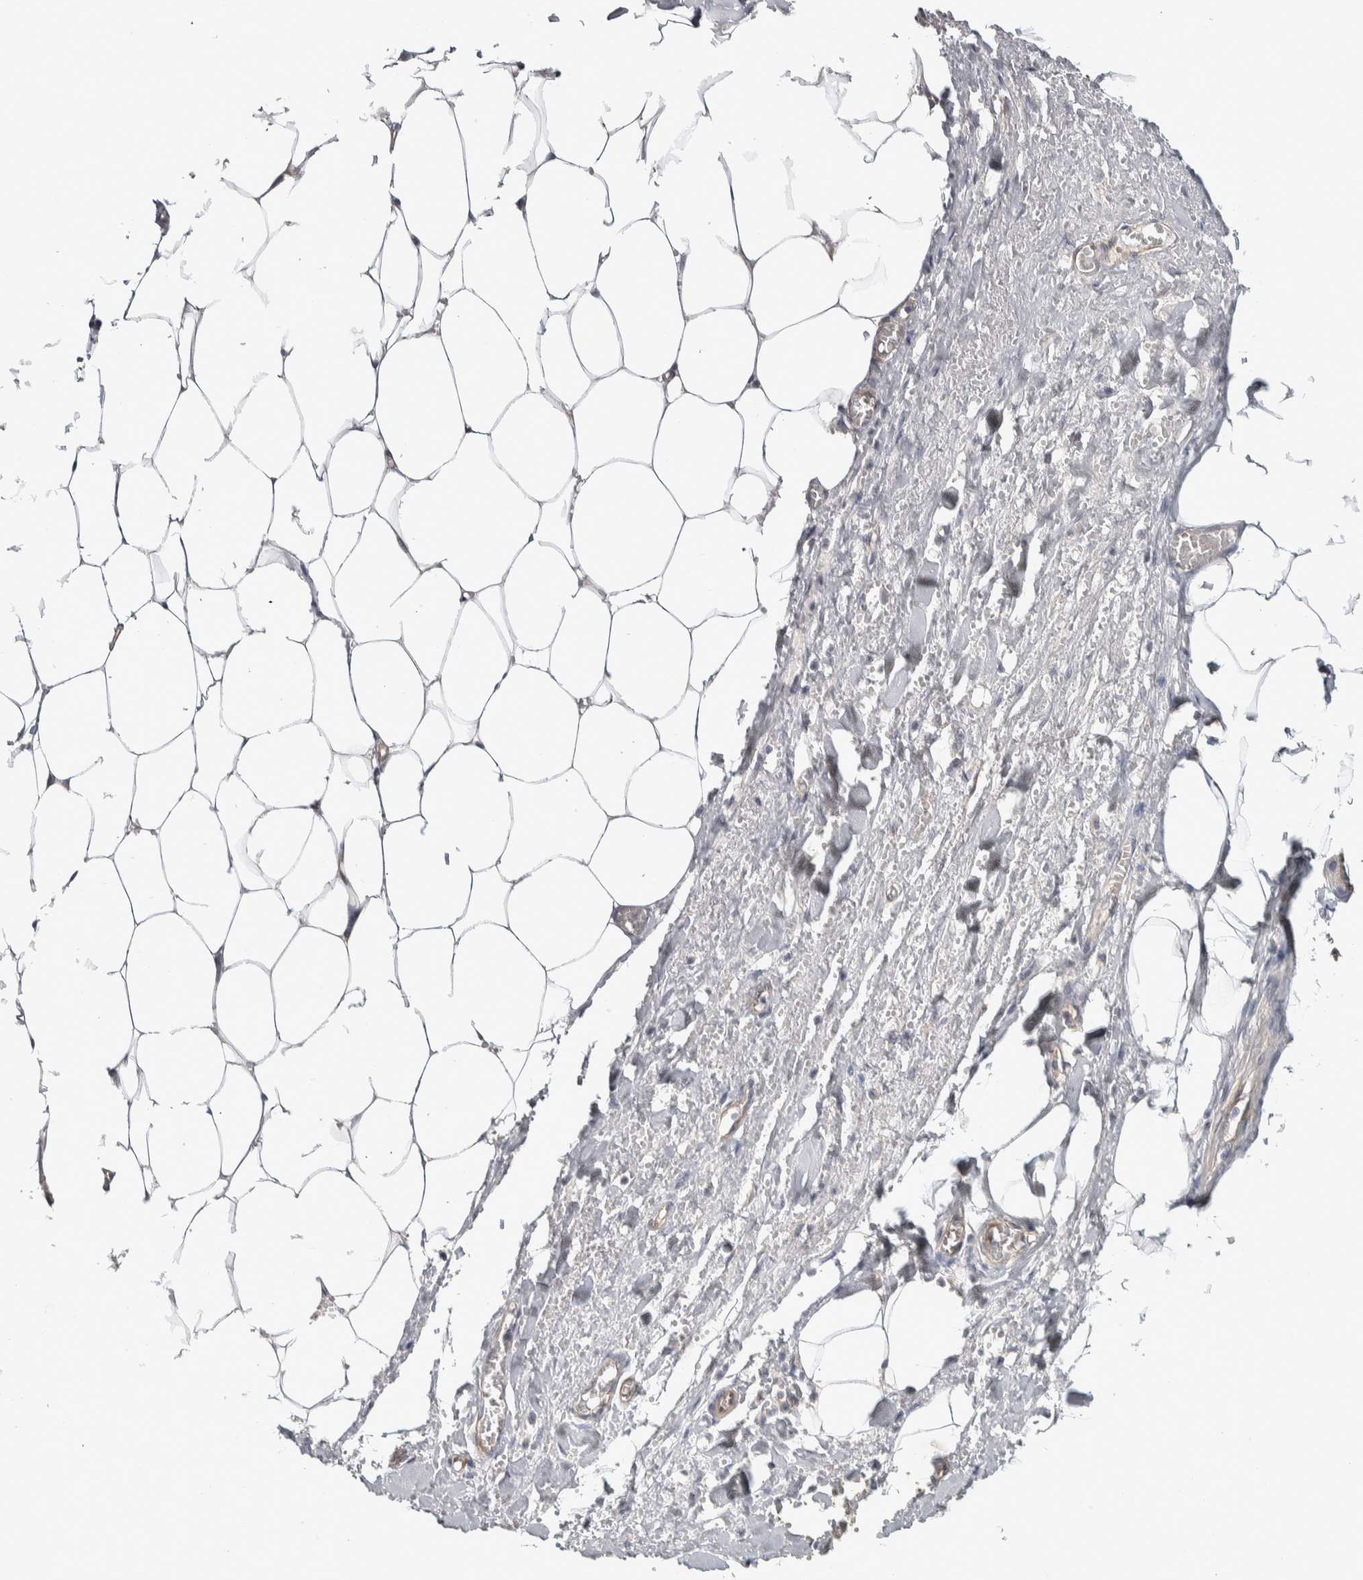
{"staining": {"intensity": "moderate", "quantity": "<25%", "location": "cytoplasmic/membranous"}, "tissue": "adipose tissue", "cell_type": "Adipocytes", "image_type": "normal", "snomed": [{"axis": "morphology", "description": "Normal tissue, NOS"}, {"axis": "topography", "description": "Soft tissue"}, {"axis": "topography", "description": "Vascular tissue"}], "caption": "Adipose tissue stained with immunohistochemistry (IHC) exhibits moderate cytoplasmic/membranous expression in approximately <25% of adipocytes. (brown staining indicates protein expression, while blue staining denotes nuclei).", "gene": "CHMP4C", "patient": {"sex": "female", "age": 35}}